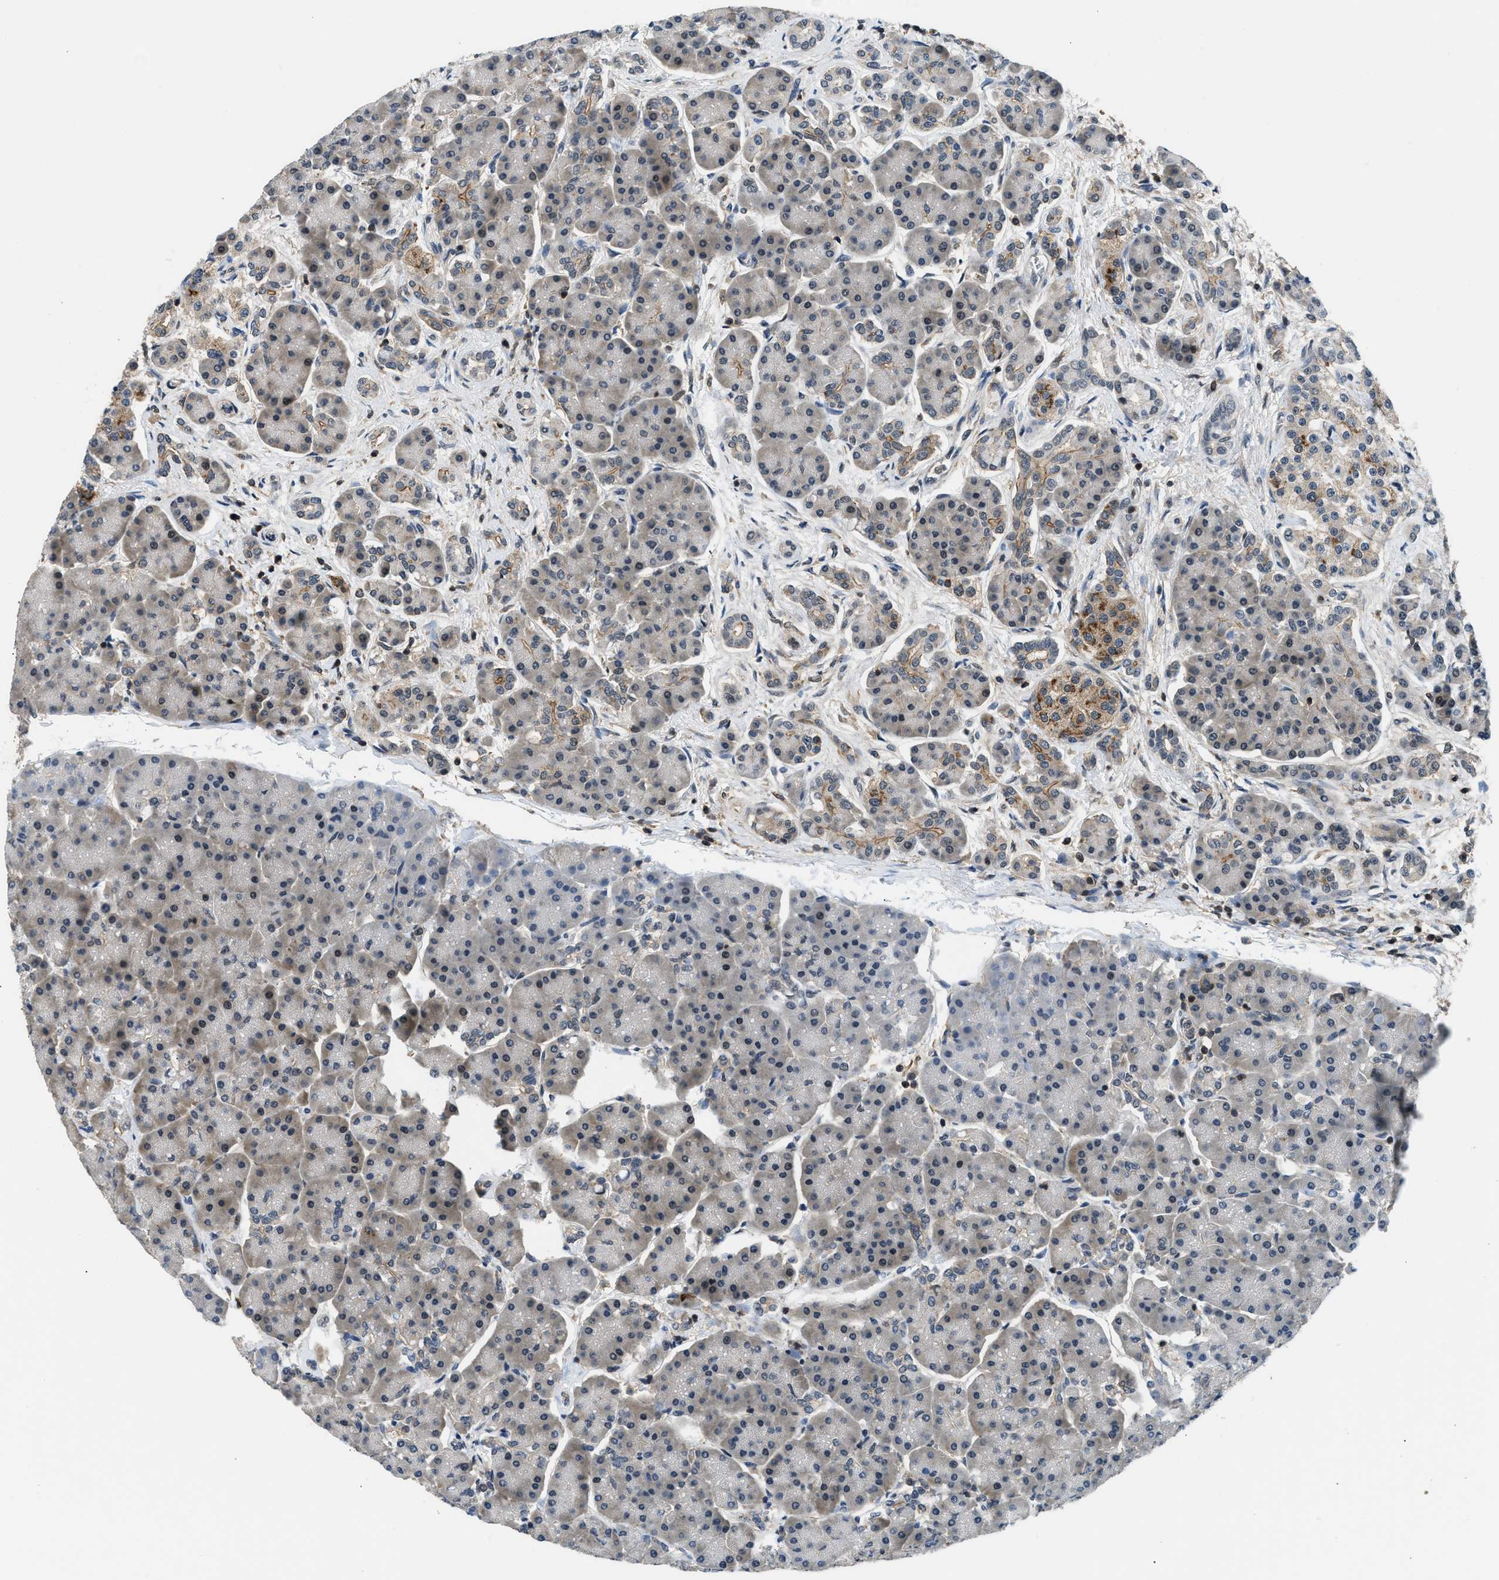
{"staining": {"intensity": "moderate", "quantity": "25%-75%", "location": "cytoplasmic/membranous"}, "tissue": "pancreas", "cell_type": "Exocrine glandular cells", "image_type": "normal", "snomed": [{"axis": "morphology", "description": "Normal tissue, NOS"}, {"axis": "topography", "description": "Pancreas"}], "caption": "Pancreas stained with a brown dye exhibits moderate cytoplasmic/membranous positive expression in about 25%-75% of exocrine glandular cells.", "gene": "MTMR1", "patient": {"sex": "female", "age": 70}}